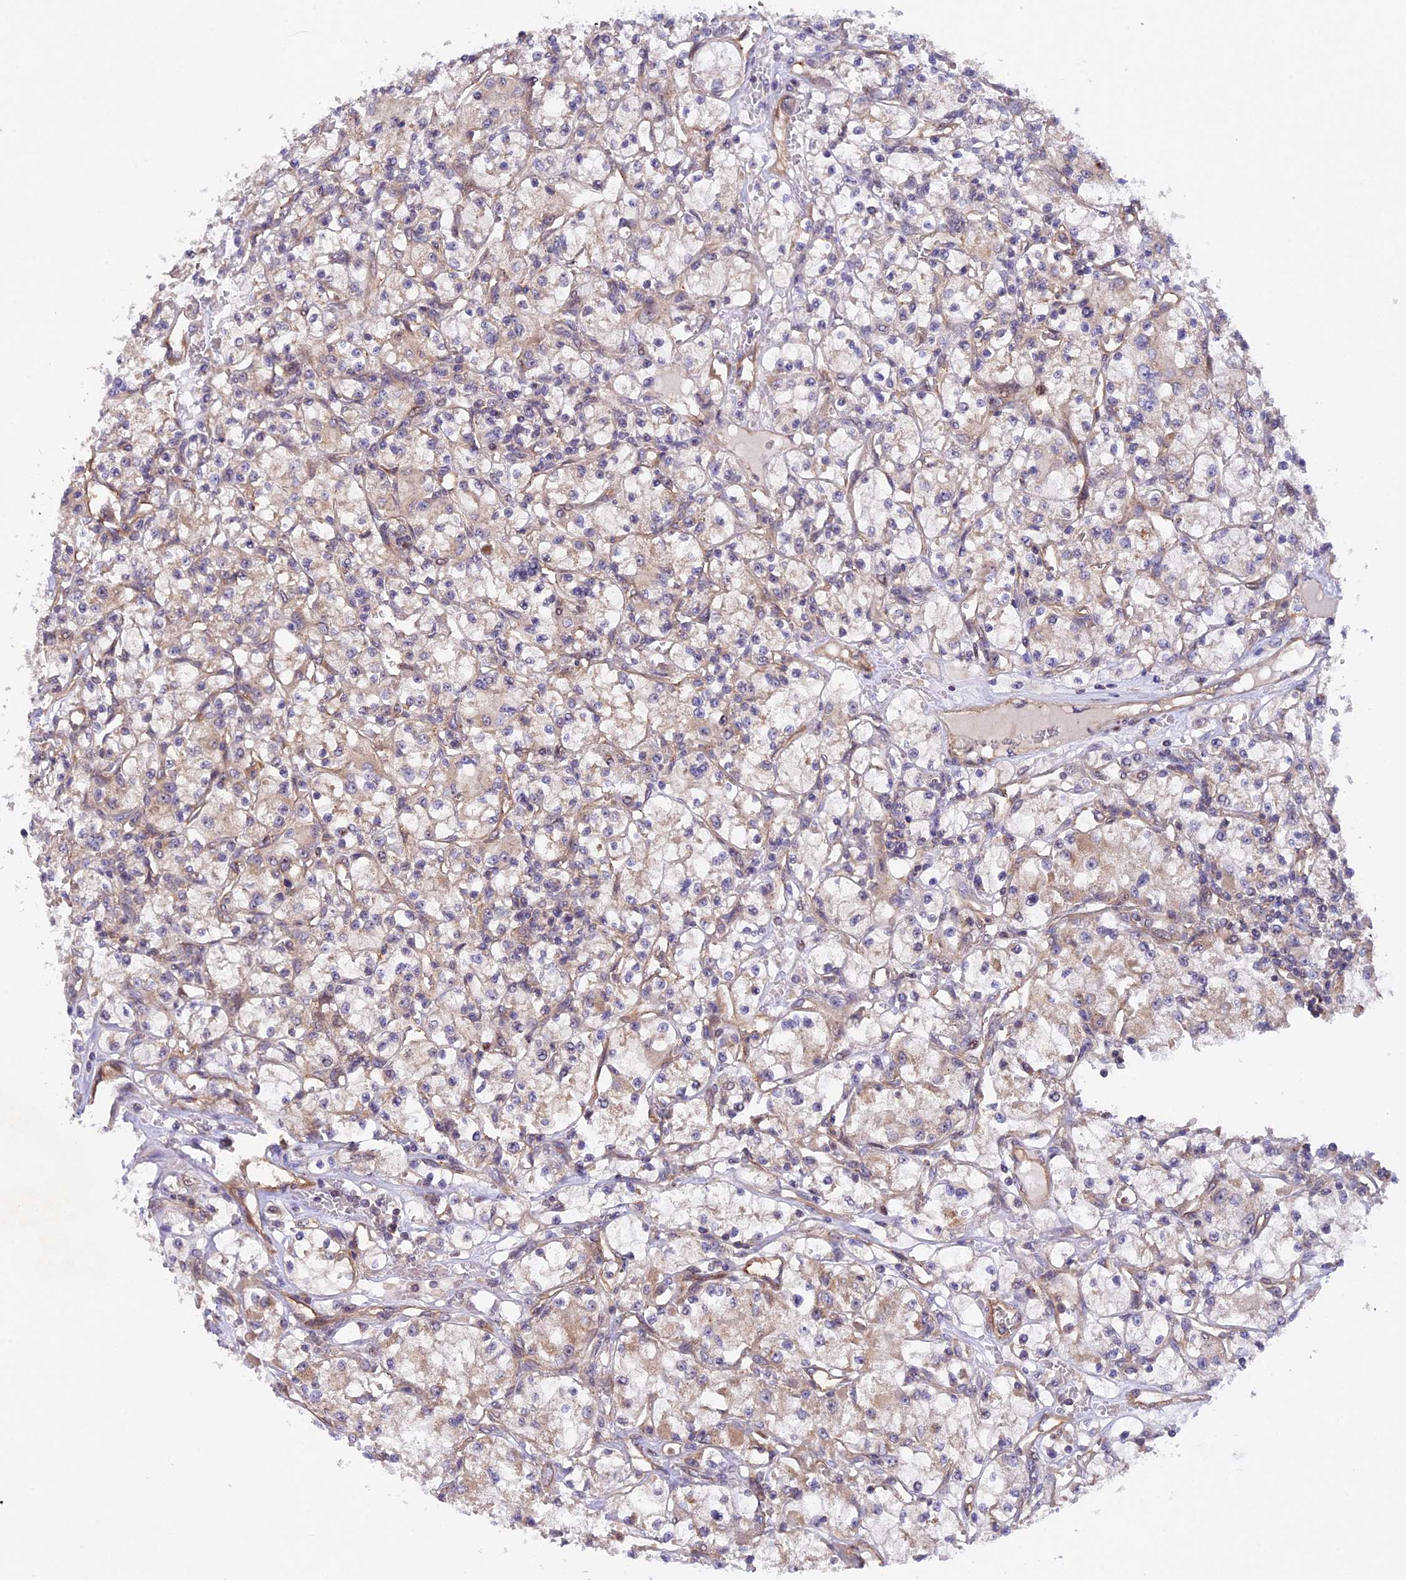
{"staining": {"intensity": "moderate", "quantity": "25%-75%", "location": "cytoplasmic/membranous"}, "tissue": "renal cancer", "cell_type": "Tumor cells", "image_type": "cancer", "snomed": [{"axis": "morphology", "description": "Adenocarcinoma, NOS"}, {"axis": "topography", "description": "Kidney"}], "caption": "DAB (3,3'-diaminobenzidine) immunohistochemical staining of renal cancer displays moderate cytoplasmic/membranous protein expression in approximately 25%-75% of tumor cells.", "gene": "FERMT1", "patient": {"sex": "female", "age": 59}}